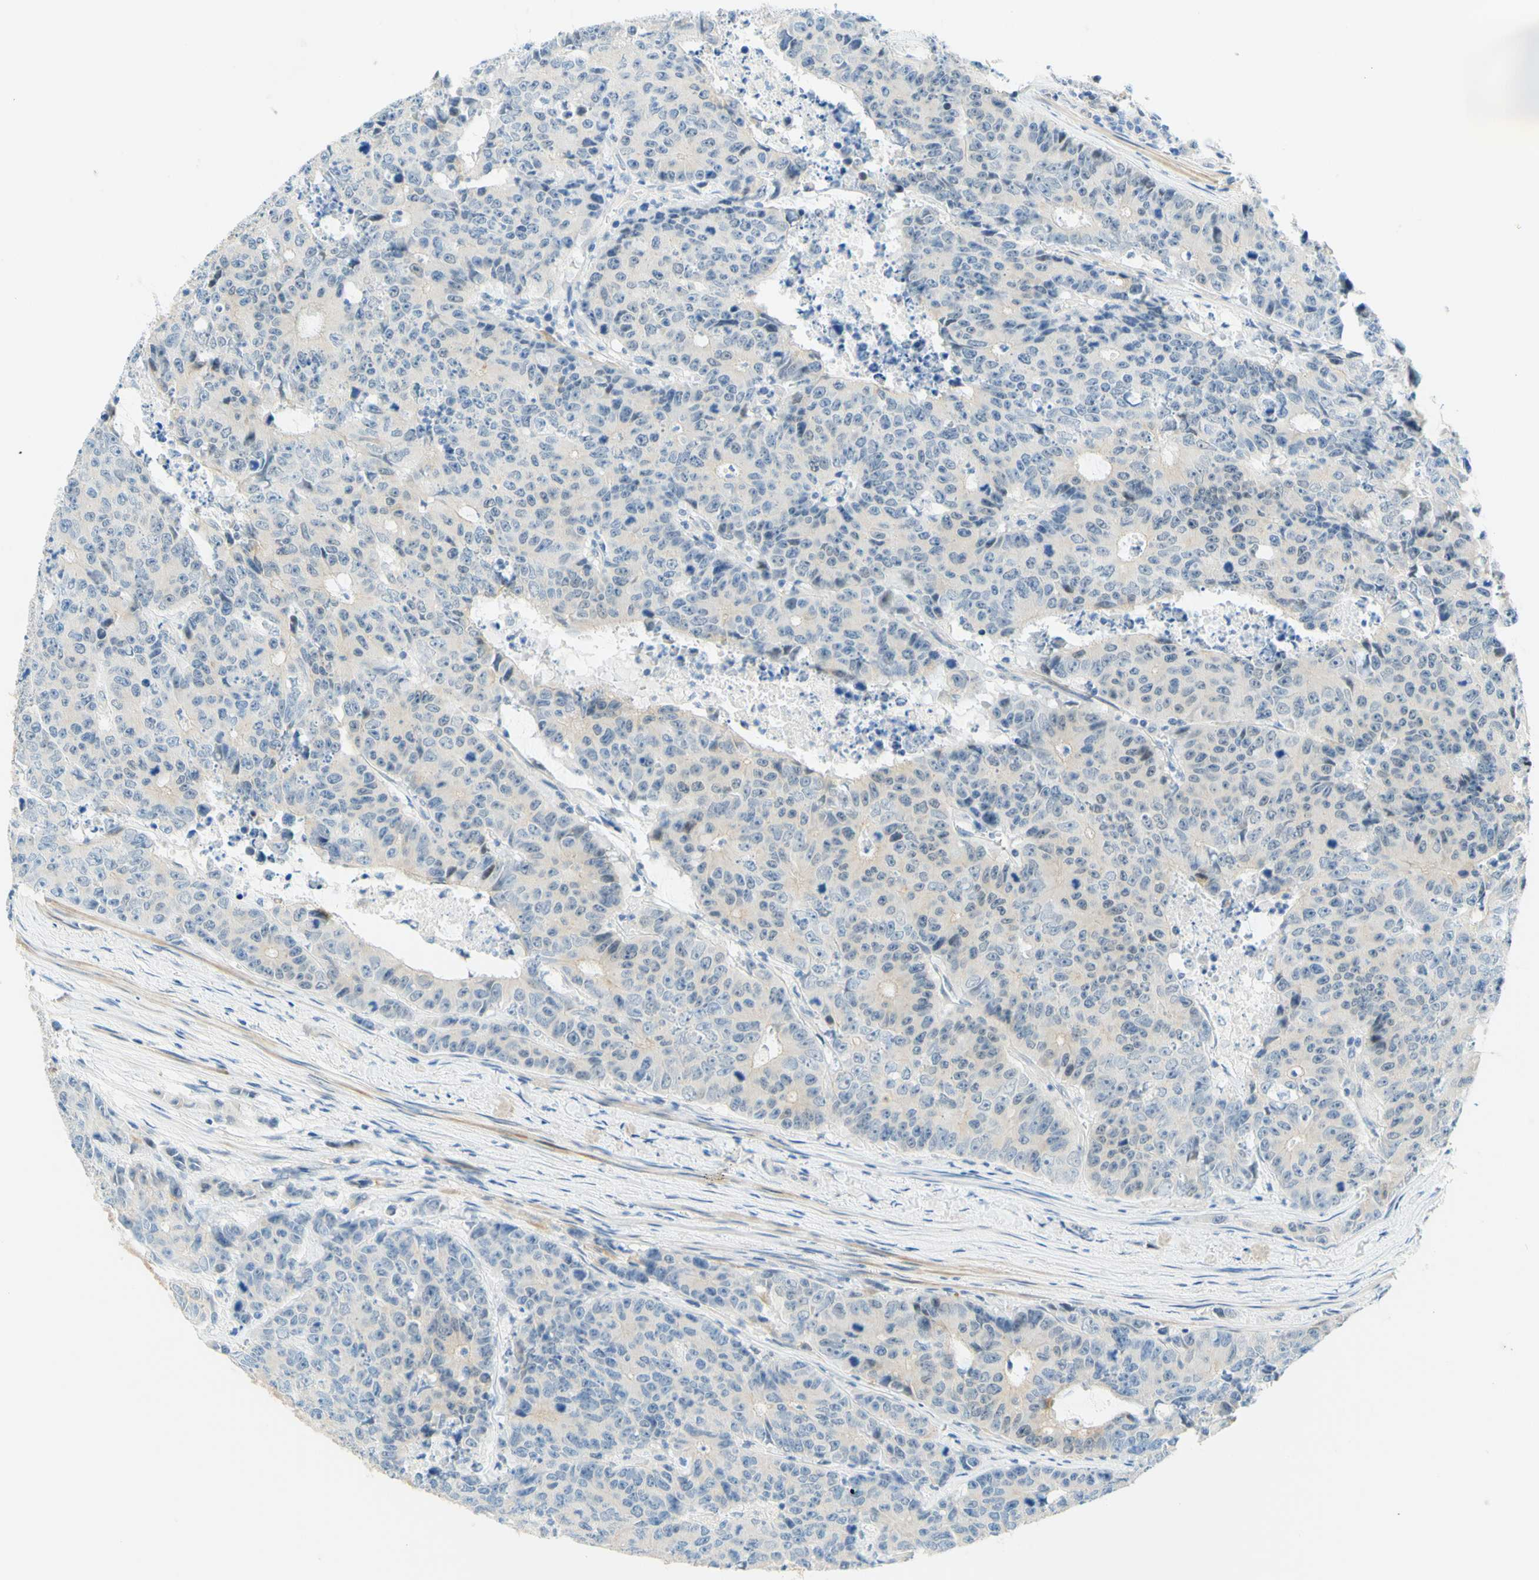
{"staining": {"intensity": "weak", "quantity": "<25%", "location": "cytoplasmic/membranous"}, "tissue": "colorectal cancer", "cell_type": "Tumor cells", "image_type": "cancer", "snomed": [{"axis": "morphology", "description": "Adenocarcinoma, NOS"}, {"axis": "topography", "description": "Colon"}], "caption": "Image shows no significant protein staining in tumor cells of colorectal adenocarcinoma. The staining is performed using DAB (3,3'-diaminobenzidine) brown chromogen with nuclei counter-stained in using hematoxylin.", "gene": "ENTREP2", "patient": {"sex": "female", "age": 86}}